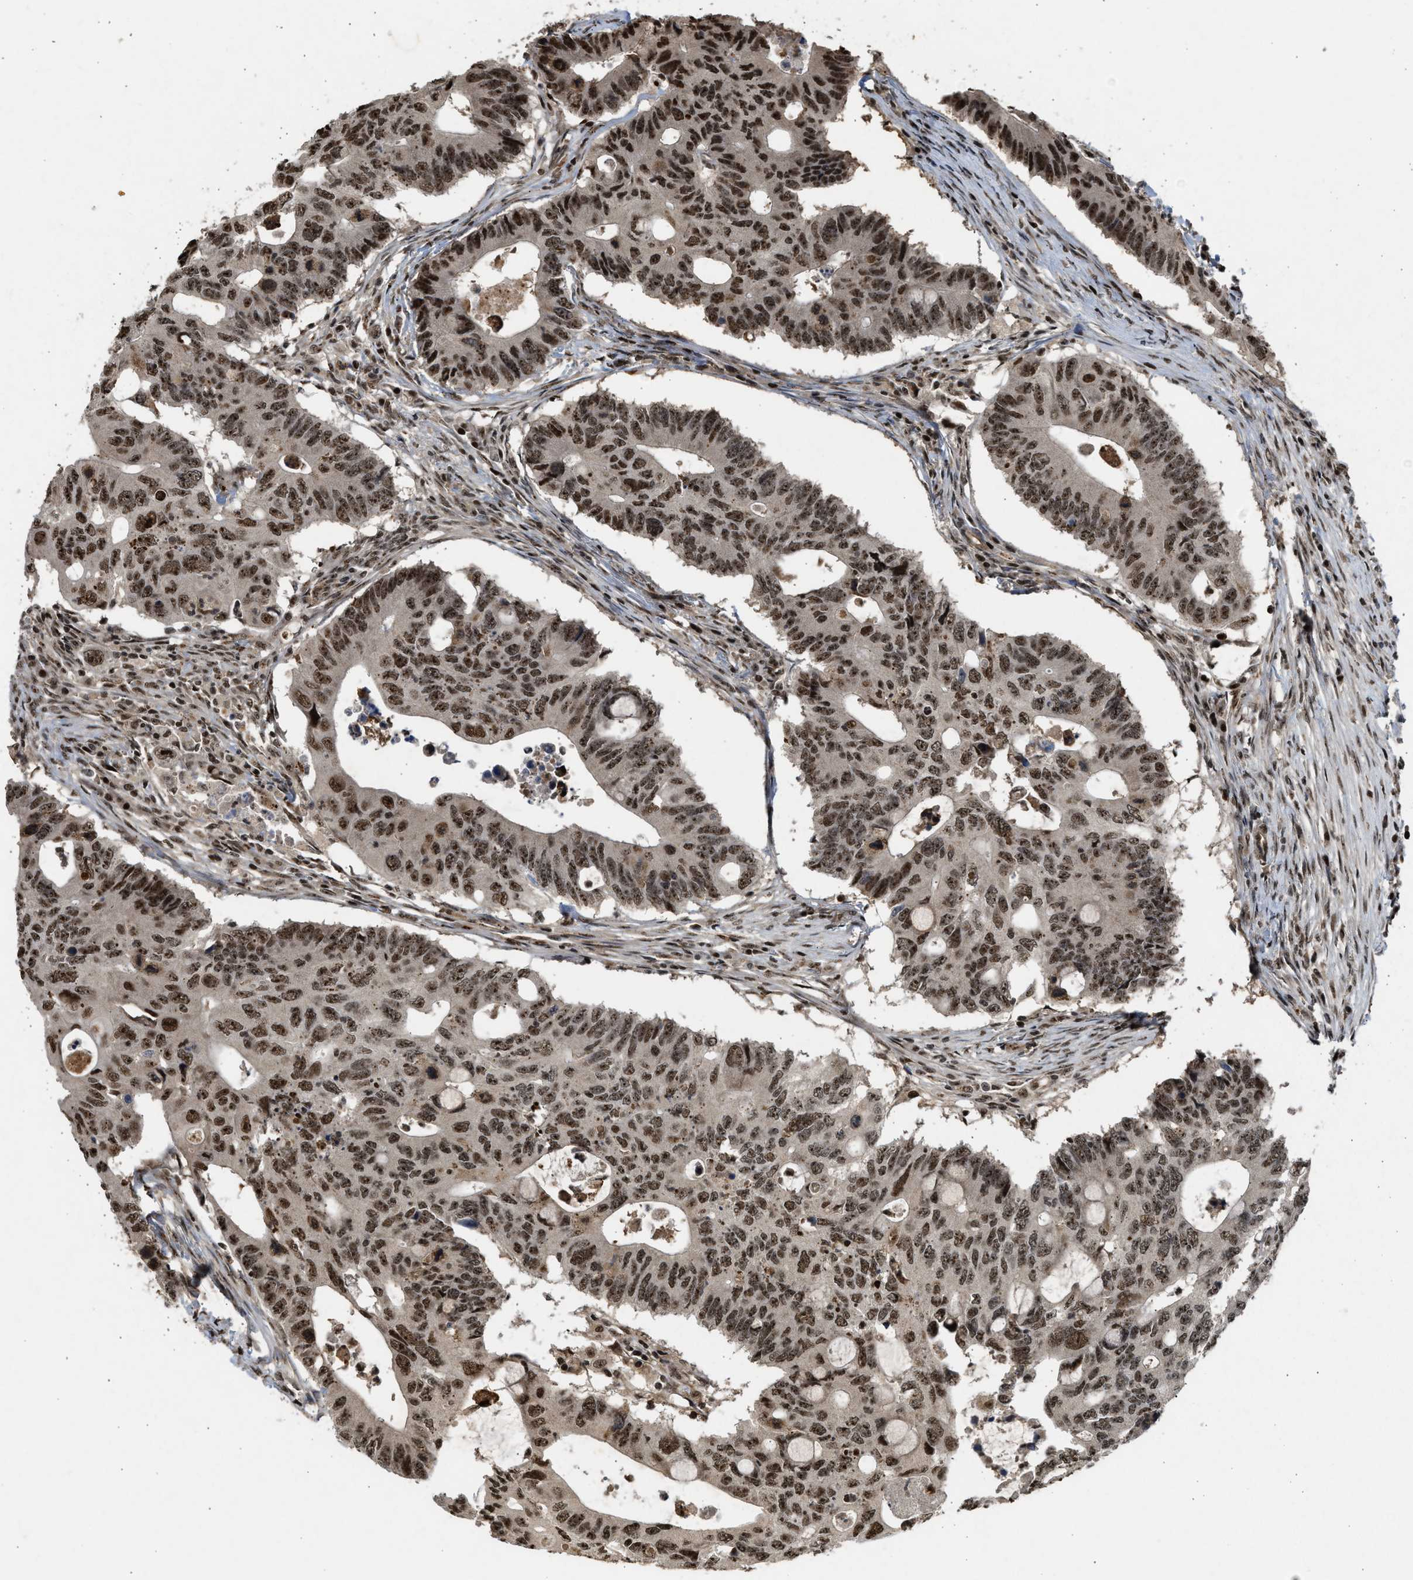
{"staining": {"intensity": "strong", "quantity": ">75%", "location": "nuclear"}, "tissue": "colorectal cancer", "cell_type": "Tumor cells", "image_type": "cancer", "snomed": [{"axis": "morphology", "description": "Adenocarcinoma, NOS"}, {"axis": "topography", "description": "Colon"}], "caption": "Immunohistochemistry (DAB (3,3'-diaminobenzidine)) staining of human adenocarcinoma (colorectal) reveals strong nuclear protein expression in approximately >75% of tumor cells.", "gene": "TFDP2", "patient": {"sex": "male", "age": 71}}